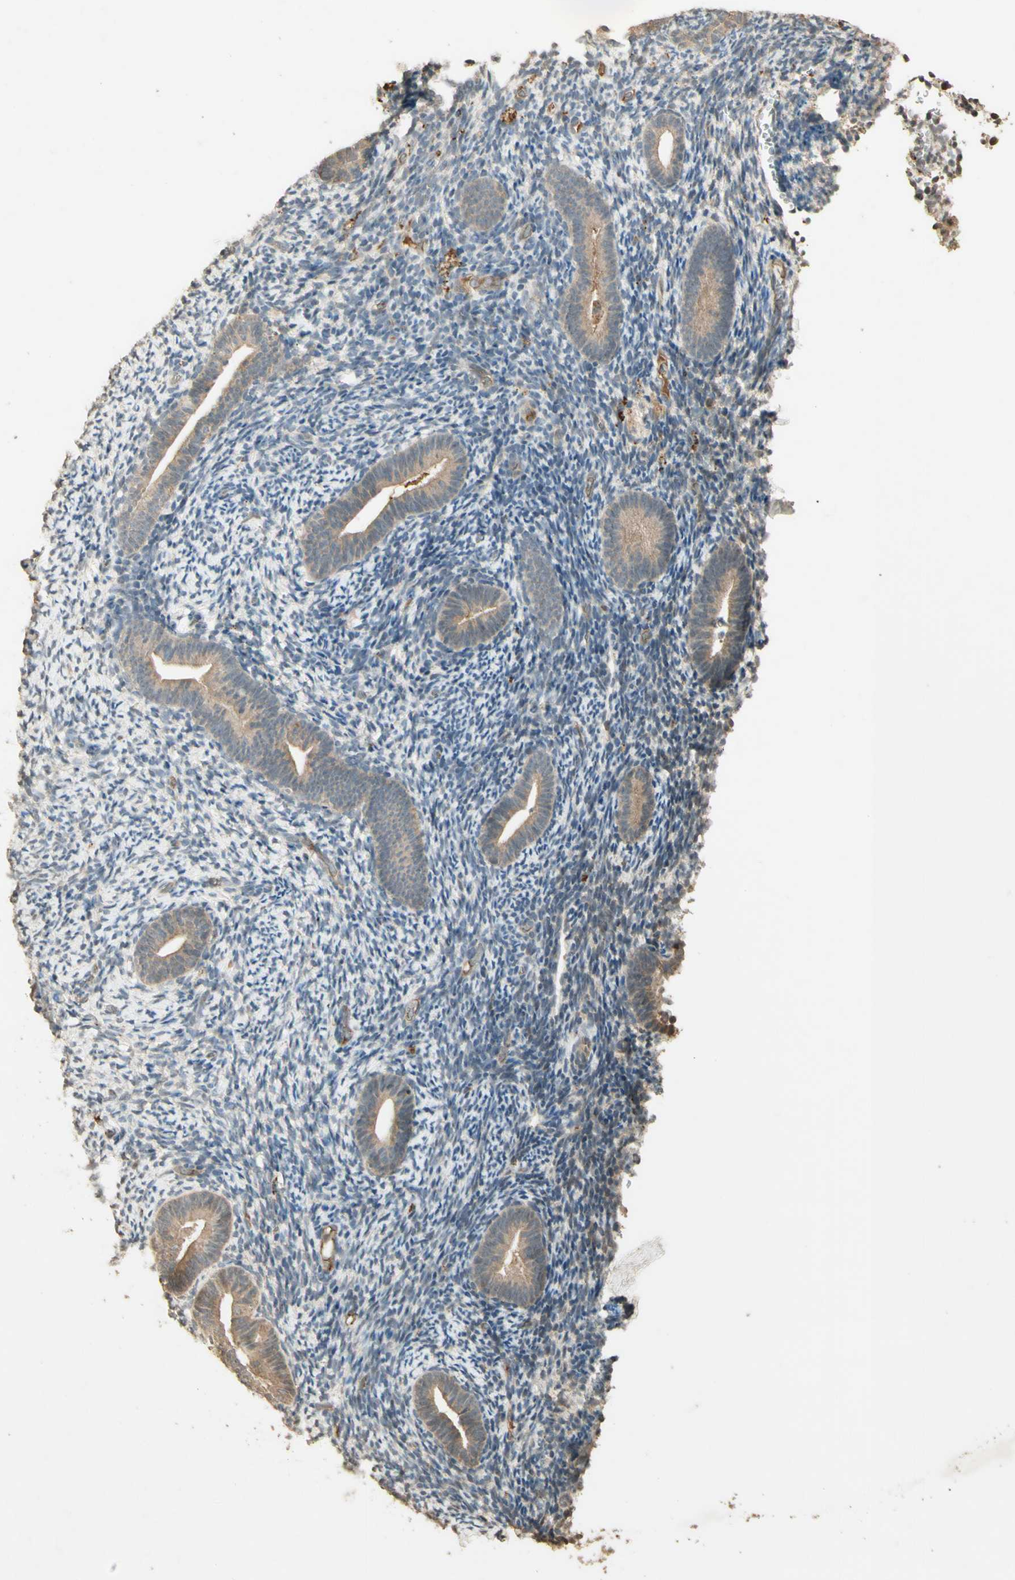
{"staining": {"intensity": "weak", "quantity": "25%-75%", "location": "cytoplasmic/membranous"}, "tissue": "endometrium", "cell_type": "Cells in endometrial stroma", "image_type": "normal", "snomed": [{"axis": "morphology", "description": "Normal tissue, NOS"}, {"axis": "topography", "description": "Endometrium"}], "caption": "Immunohistochemistry (DAB) staining of unremarkable human endometrium exhibits weak cytoplasmic/membranous protein positivity in about 25%-75% of cells in endometrial stroma.", "gene": "SMAD9", "patient": {"sex": "female", "age": 51}}